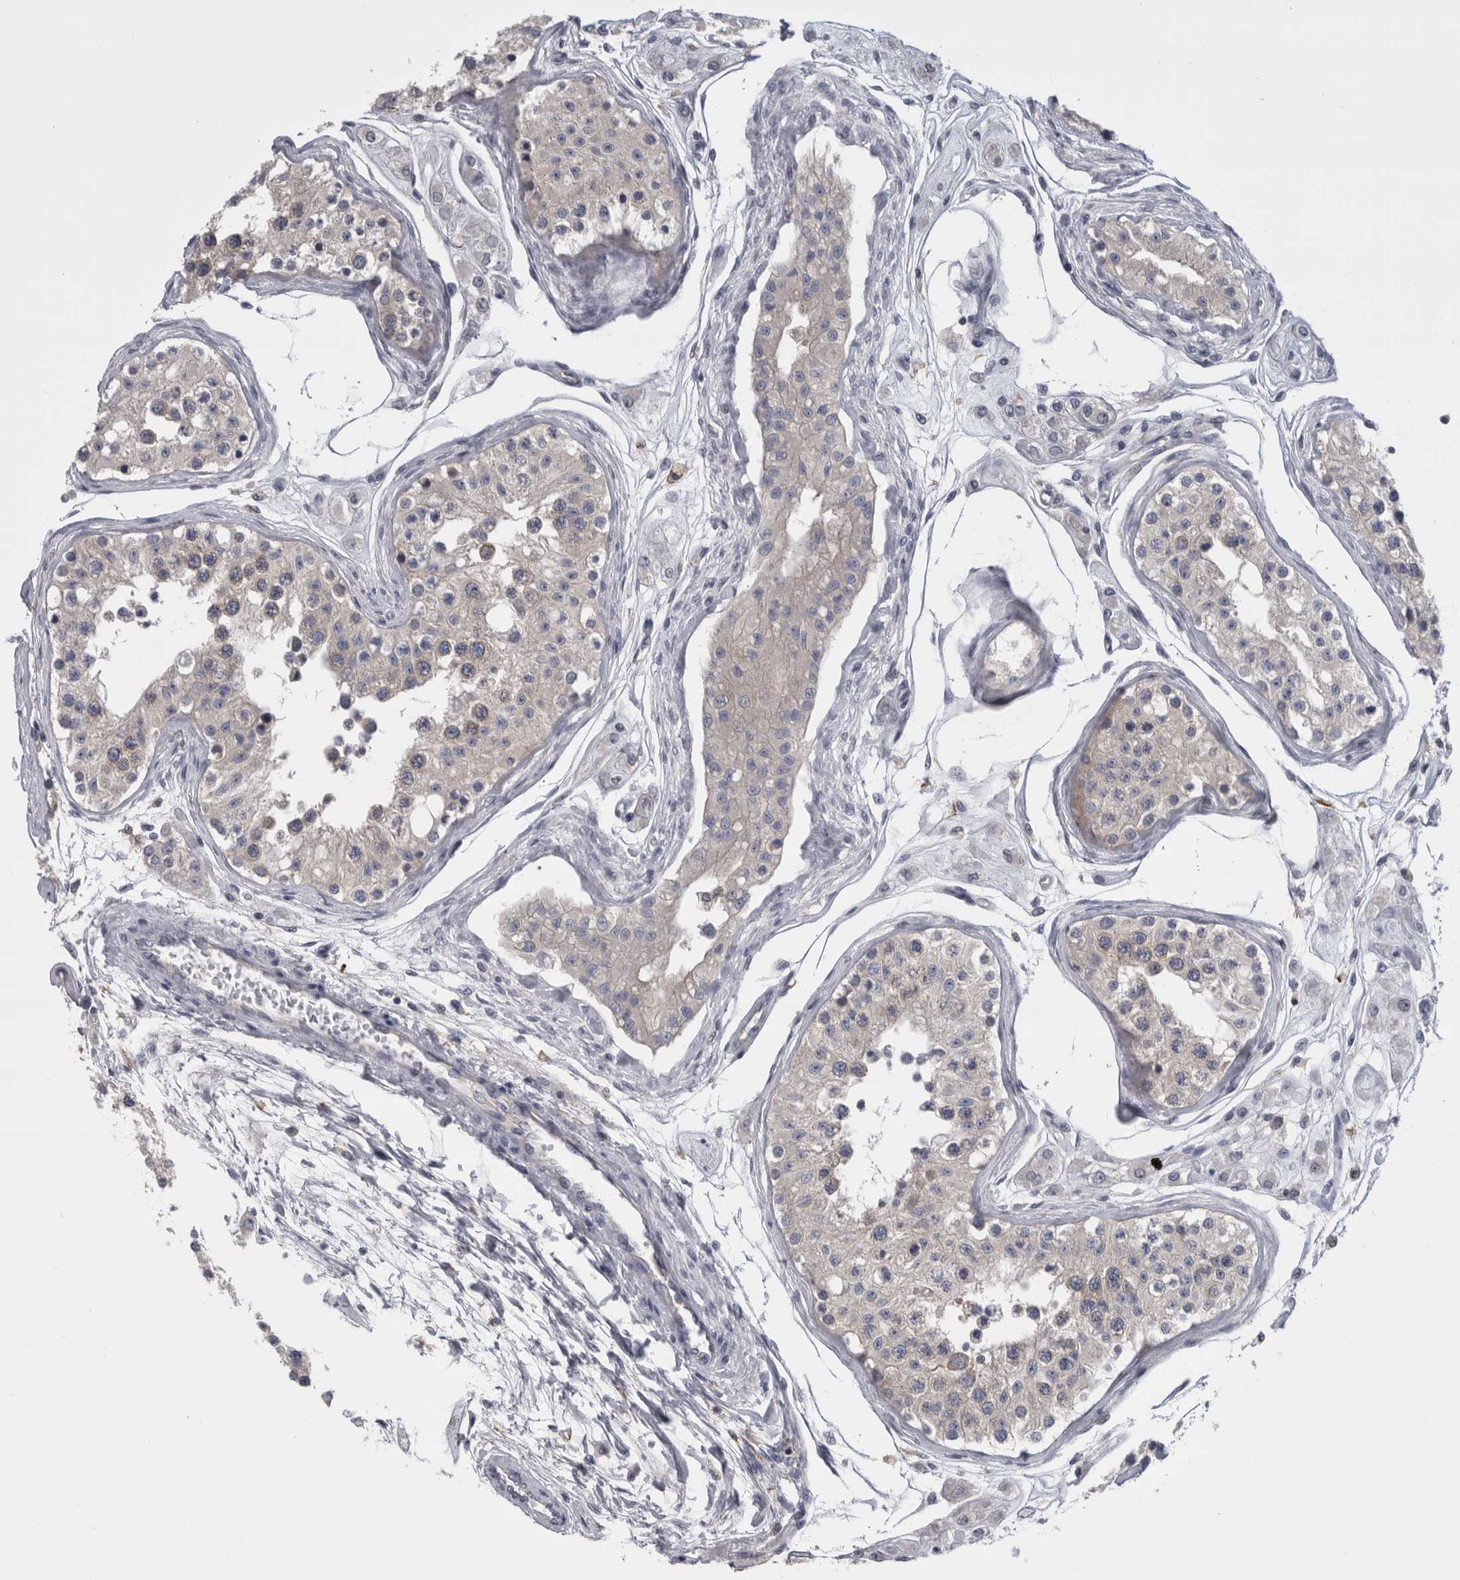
{"staining": {"intensity": "weak", "quantity": "25%-75%", "location": "cytoplasmic/membranous"}, "tissue": "testis", "cell_type": "Cells in seminiferous ducts", "image_type": "normal", "snomed": [{"axis": "morphology", "description": "Normal tissue, NOS"}, {"axis": "morphology", "description": "Adenocarcinoma, metastatic, NOS"}, {"axis": "topography", "description": "Testis"}], "caption": "Testis stained with a protein marker shows weak staining in cells in seminiferous ducts.", "gene": "PRRC2C", "patient": {"sex": "male", "age": 26}}